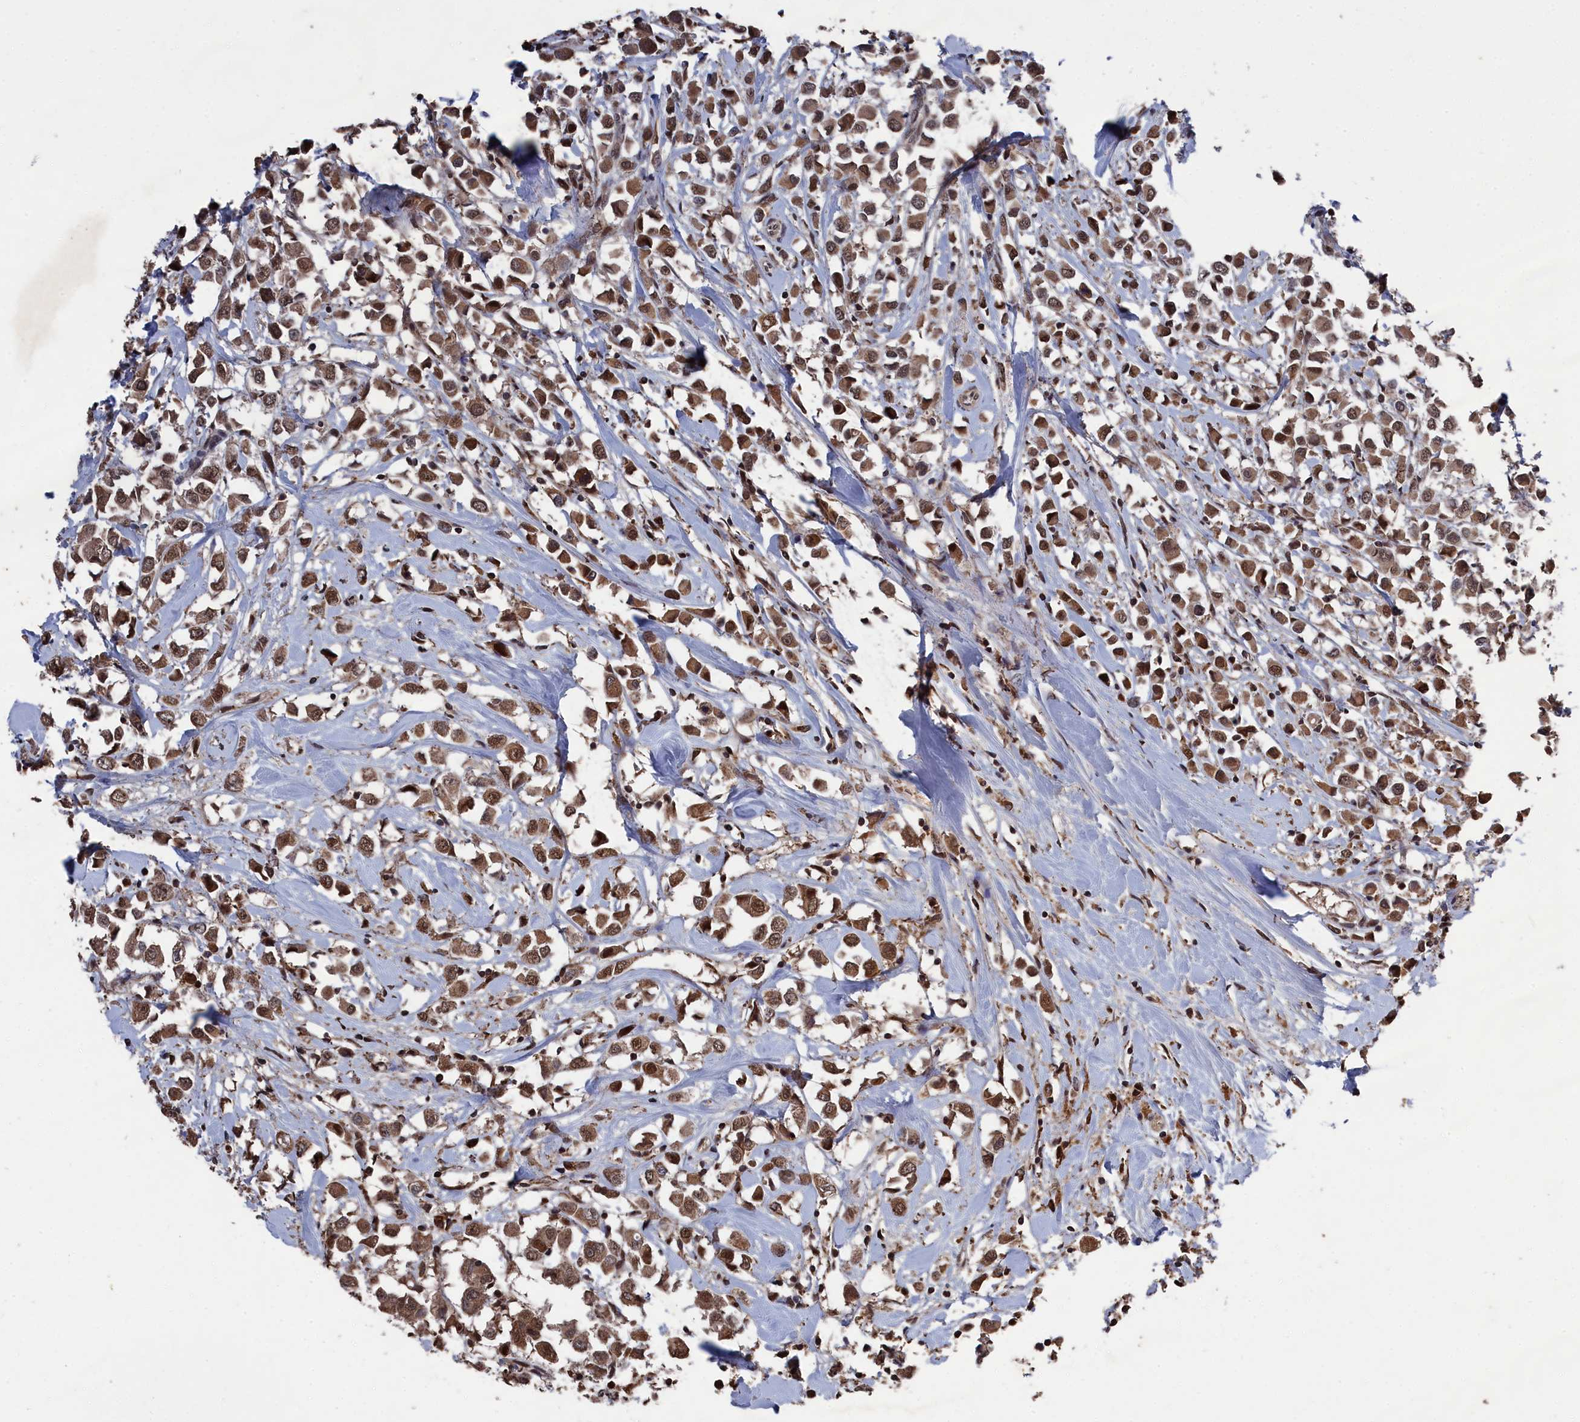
{"staining": {"intensity": "moderate", "quantity": ">75%", "location": "cytoplasmic/membranous,nuclear"}, "tissue": "breast cancer", "cell_type": "Tumor cells", "image_type": "cancer", "snomed": [{"axis": "morphology", "description": "Duct carcinoma"}, {"axis": "topography", "description": "Breast"}], "caption": "Human breast cancer stained with a brown dye exhibits moderate cytoplasmic/membranous and nuclear positive positivity in about >75% of tumor cells.", "gene": "CEACAM21", "patient": {"sex": "female", "age": 61}}